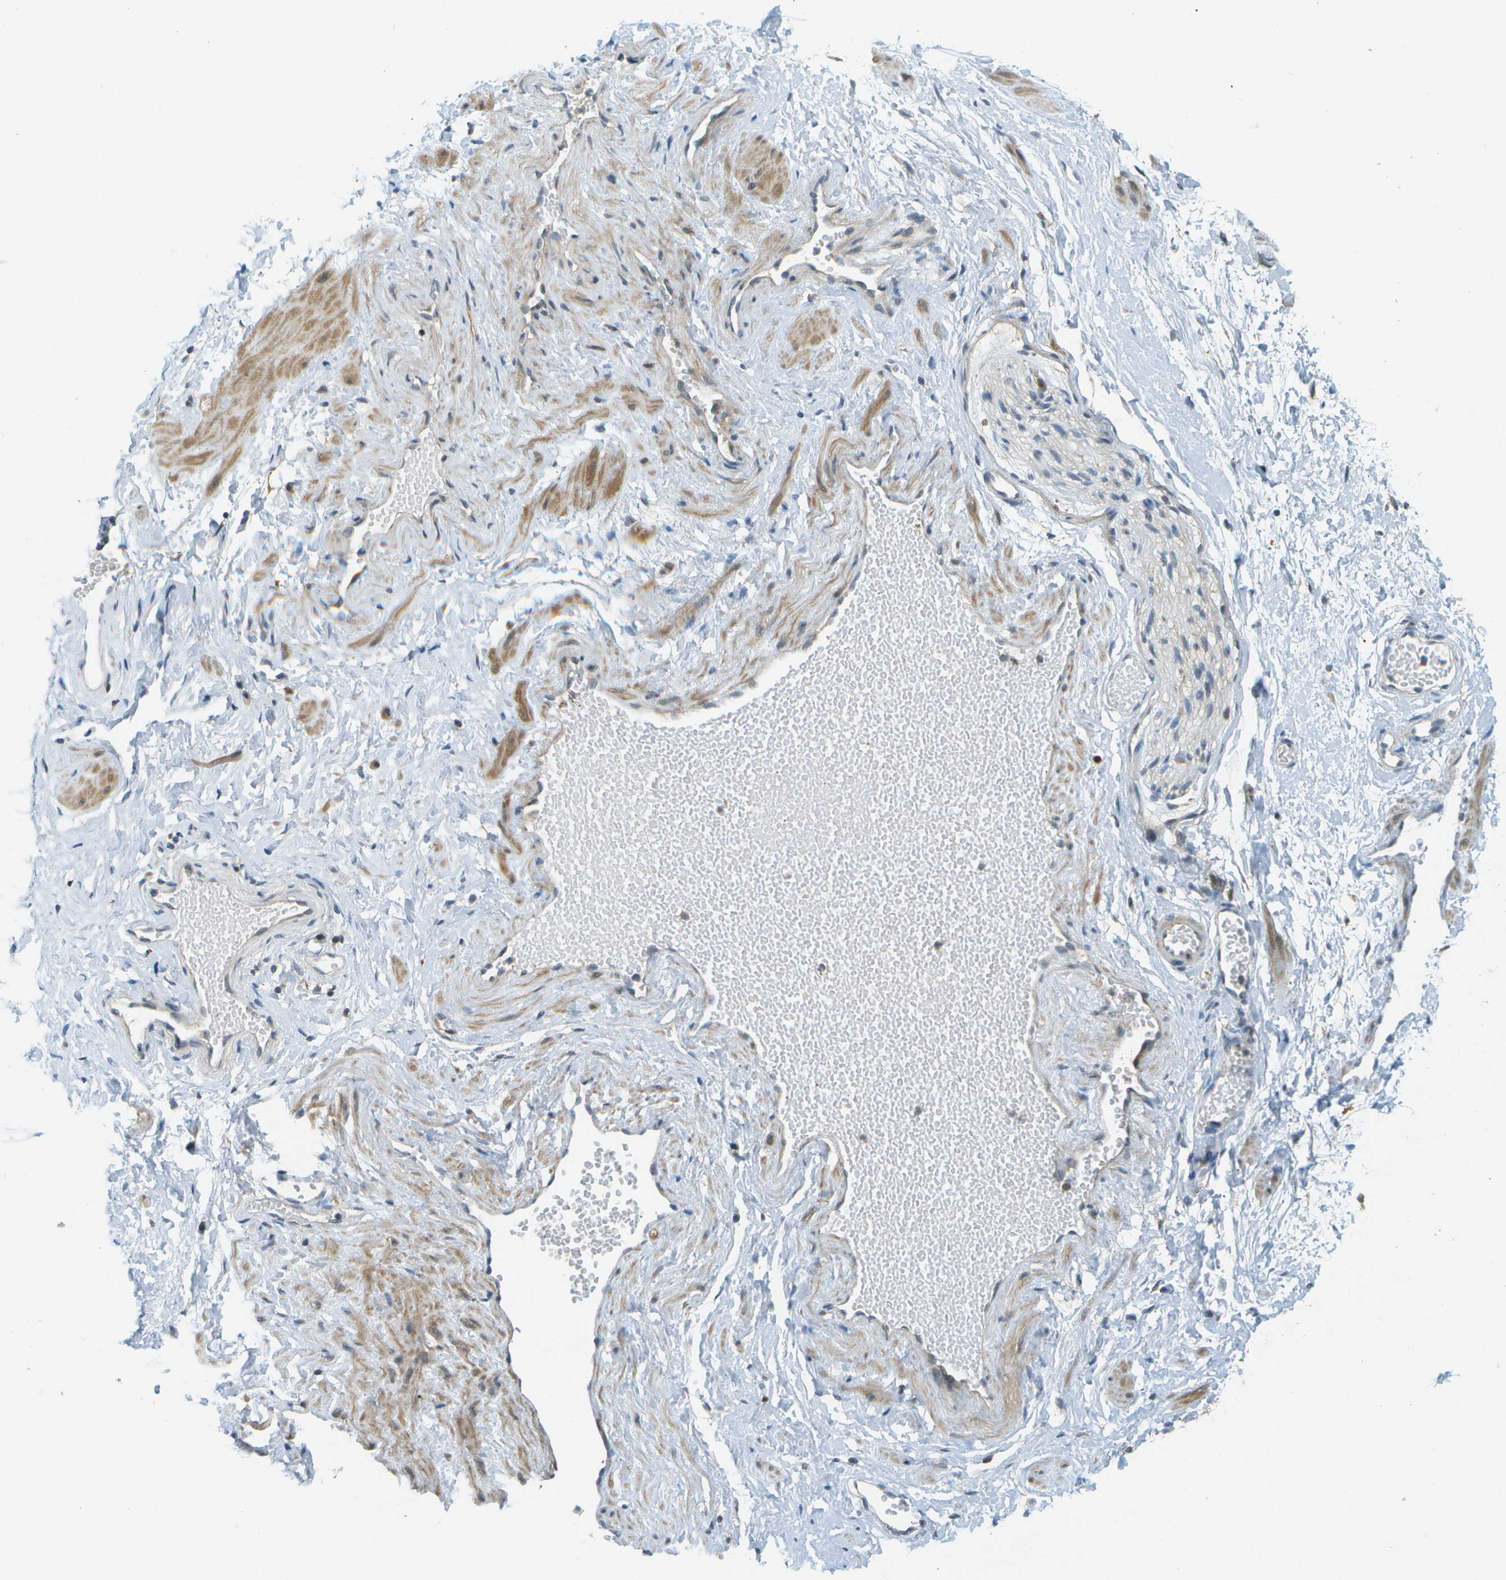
{"staining": {"intensity": "negative", "quantity": "none", "location": "none"}, "tissue": "adipose tissue", "cell_type": "Adipocytes", "image_type": "normal", "snomed": [{"axis": "morphology", "description": "Normal tissue, NOS"}, {"axis": "topography", "description": "Soft tissue"}, {"axis": "topography", "description": "Vascular tissue"}], "caption": "This micrograph is of normal adipose tissue stained with immunohistochemistry to label a protein in brown with the nuclei are counter-stained blue. There is no positivity in adipocytes.", "gene": "CDH23", "patient": {"sex": "female", "age": 35}}